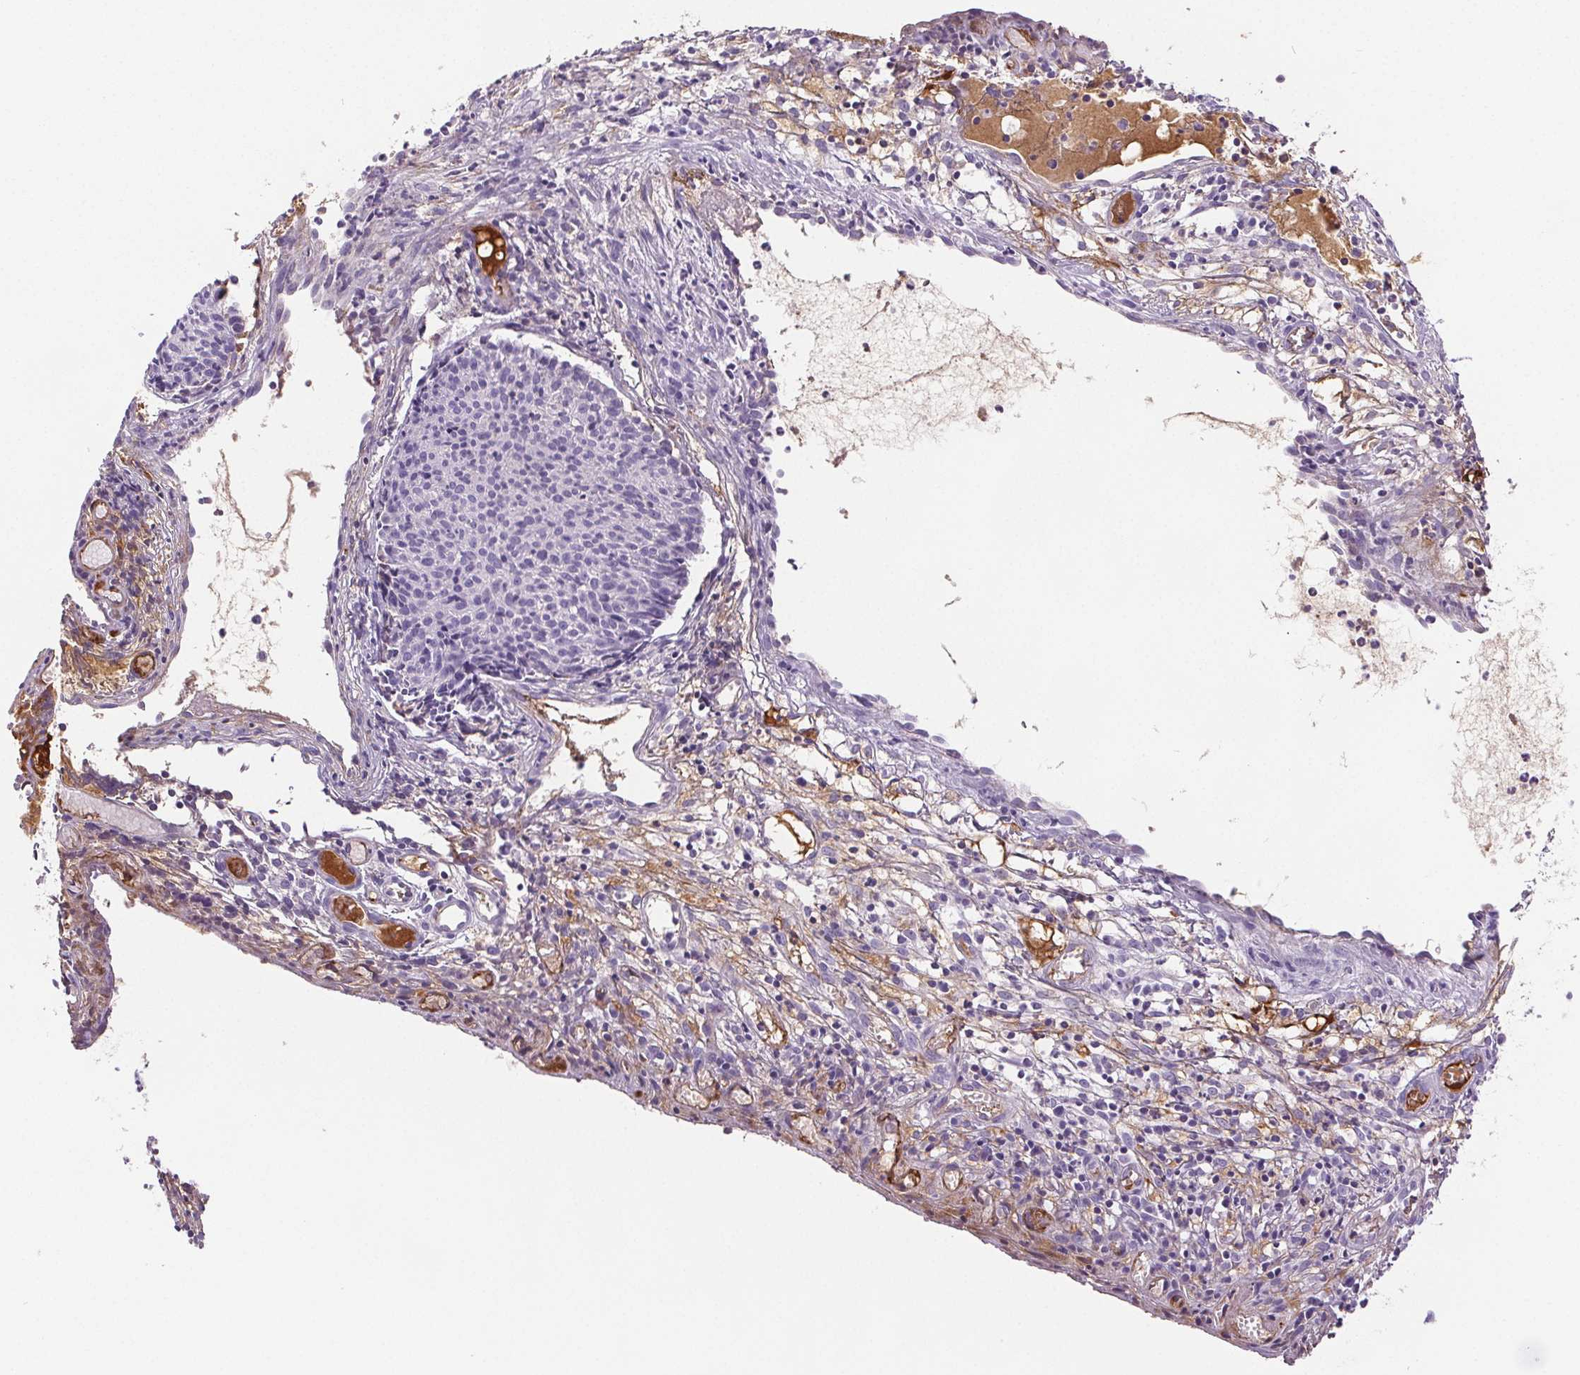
{"staining": {"intensity": "negative", "quantity": "none", "location": "none"}, "tissue": "cervical cancer", "cell_type": "Tumor cells", "image_type": "cancer", "snomed": [{"axis": "morphology", "description": "Squamous cell carcinoma, NOS"}, {"axis": "topography", "description": "Cervix"}], "caption": "Immunohistochemical staining of human squamous cell carcinoma (cervical) displays no significant staining in tumor cells.", "gene": "CD5L", "patient": {"sex": "female", "age": 30}}